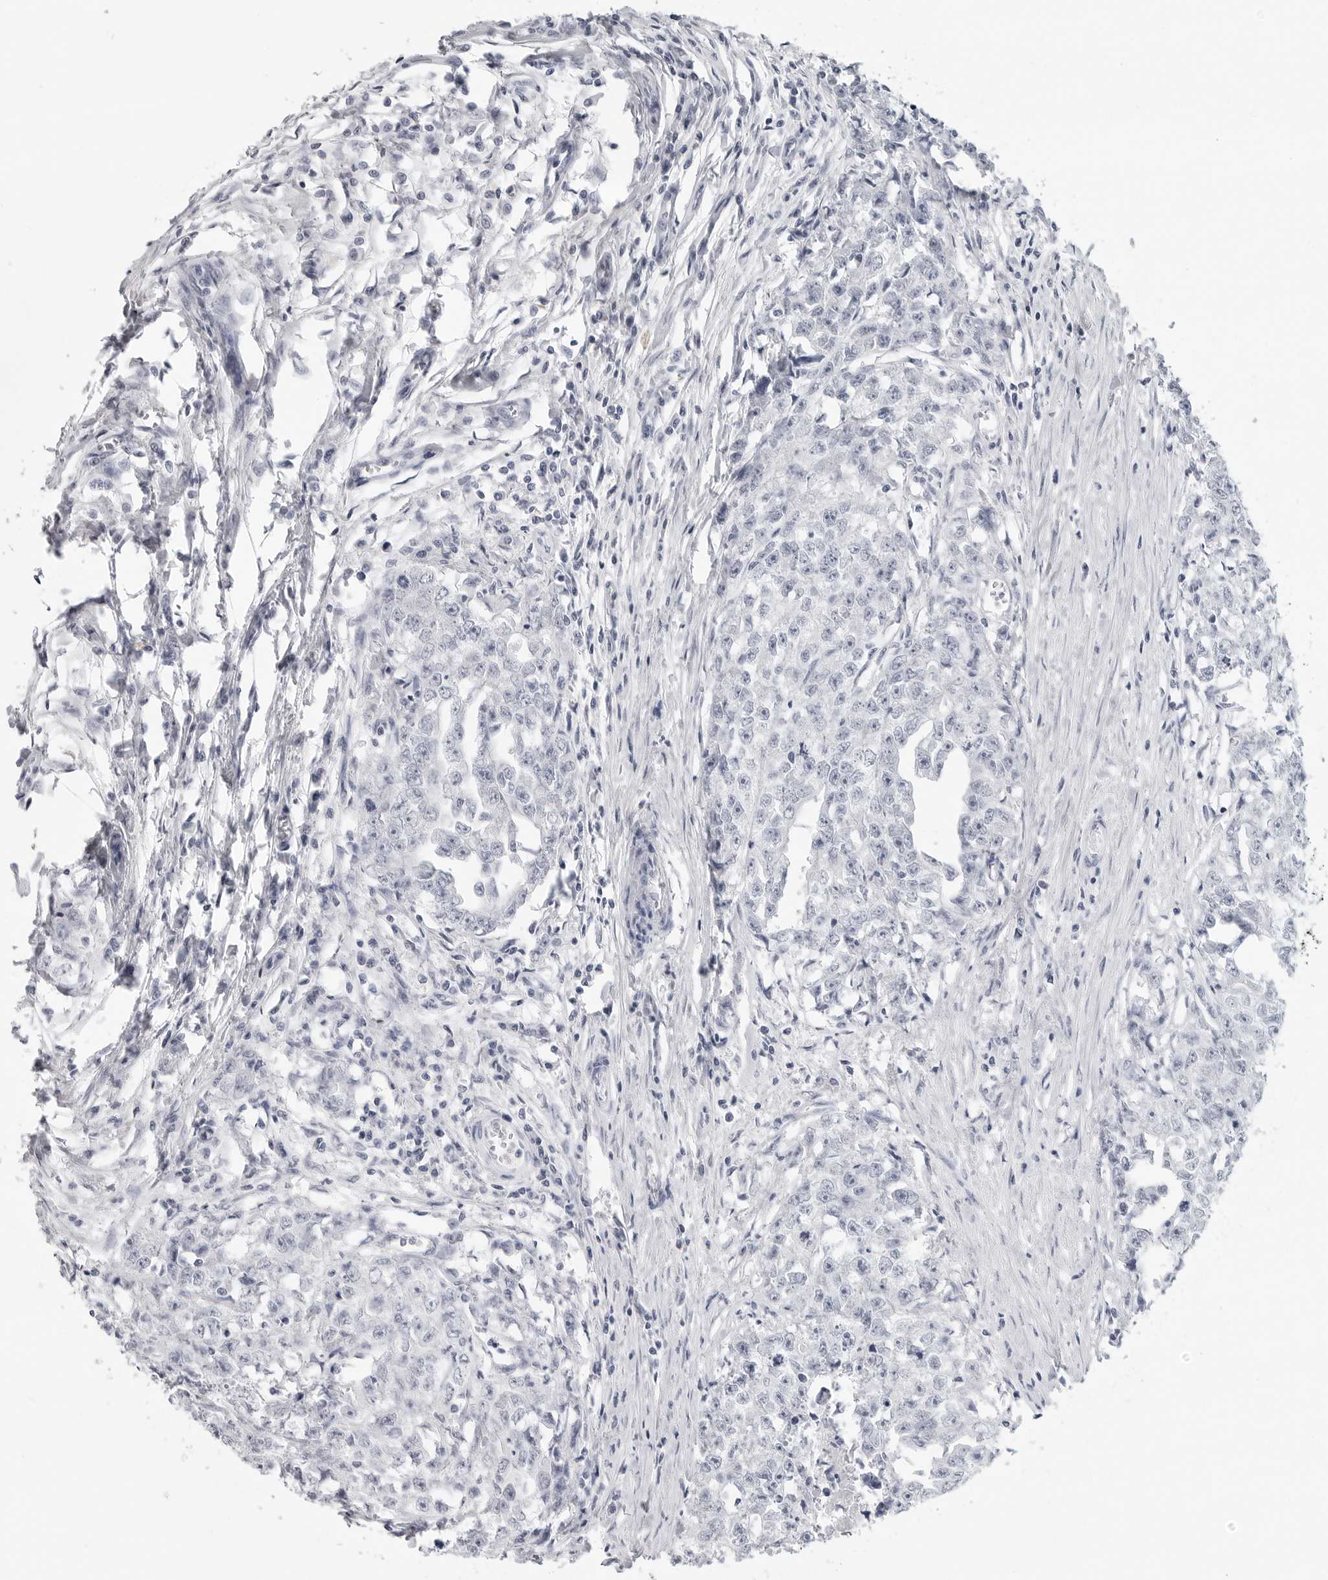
{"staining": {"intensity": "negative", "quantity": "none", "location": "none"}, "tissue": "testis cancer", "cell_type": "Tumor cells", "image_type": "cancer", "snomed": [{"axis": "morphology", "description": "Seminoma, NOS"}, {"axis": "morphology", "description": "Carcinoma, Embryonal, NOS"}, {"axis": "topography", "description": "Testis"}], "caption": "IHC of human testis cancer reveals no positivity in tumor cells. (Stains: DAB IHC with hematoxylin counter stain, Microscopy: brightfield microscopy at high magnification).", "gene": "LY6D", "patient": {"sex": "male", "age": 43}}